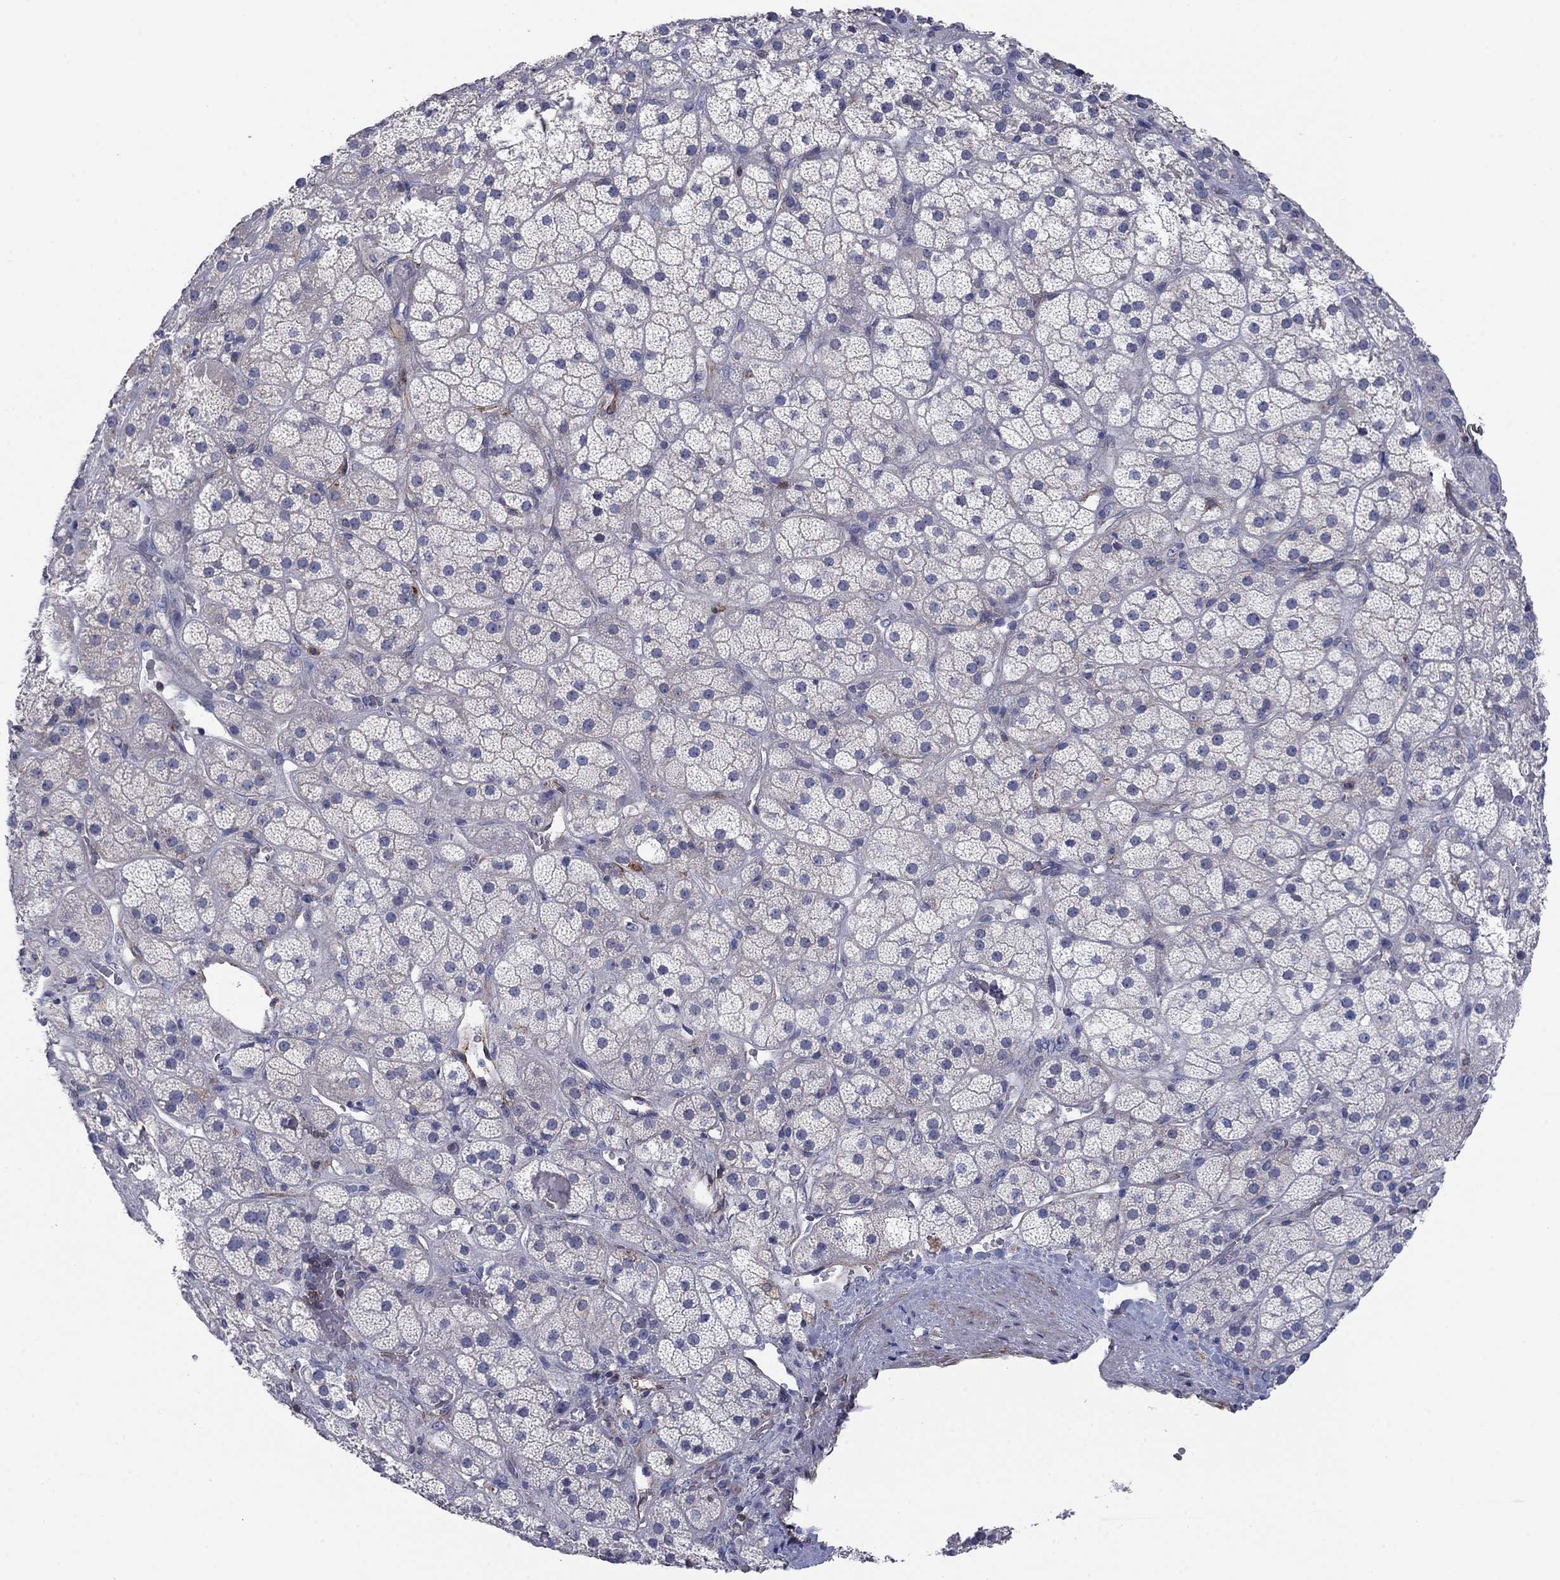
{"staining": {"intensity": "negative", "quantity": "none", "location": "none"}, "tissue": "adrenal gland", "cell_type": "Glandular cells", "image_type": "normal", "snomed": [{"axis": "morphology", "description": "Normal tissue, NOS"}, {"axis": "topography", "description": "Adrenal gland"}], "caption": "A high-resolution micrograph shows immunohistochemistry staining of benign adrenal gland, which exhibits no significant expression in glandular cells. (DAB (3,3'-diaminobenzidine) immunohistochemistry (IHC) visualized using brightfield microscopy, high magnification).", "gene": "PSD4", "patient": {"sex": "male", "age": 57}}